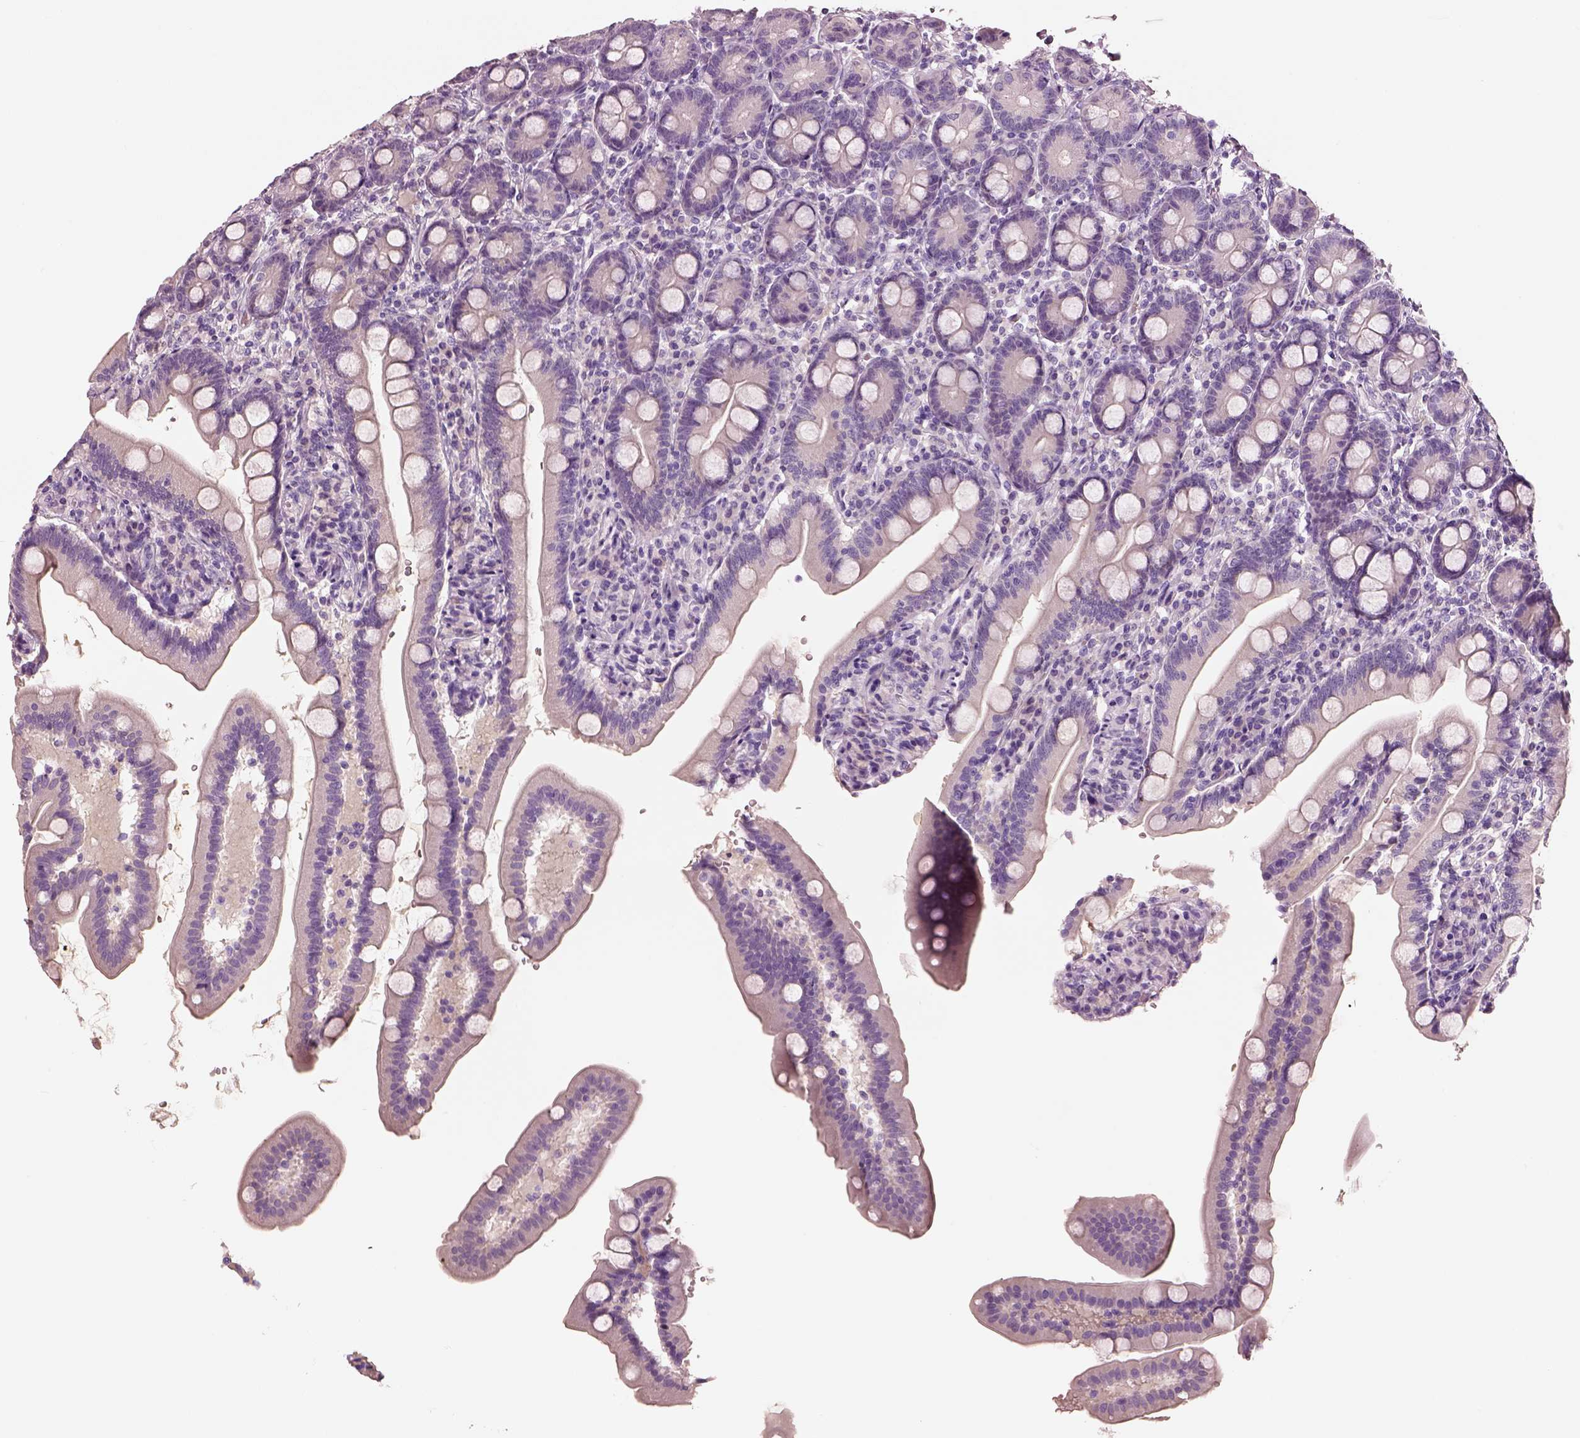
{"staining": {"intensity": "negative", "quantity": "none", "location": "none"}, "tissue": "duodenum", "cell_type": "Glandular cells", "image_type": "normal", "snomed": [{"axis": "morphology", "description": "Normal tissue, NOS"}, {"axis": "topography", "description": "Duodenum"}], "caption": "The photomicrograph exhibits no staining of glandular cells in benign duodenum. (Stains: DAB IHC with hematoxylin counter stain, Microscopy: brightfield microscopy at high magnification).", "gene": "ELSPBP1", "patient": {"sex": "female", "age": 67}}